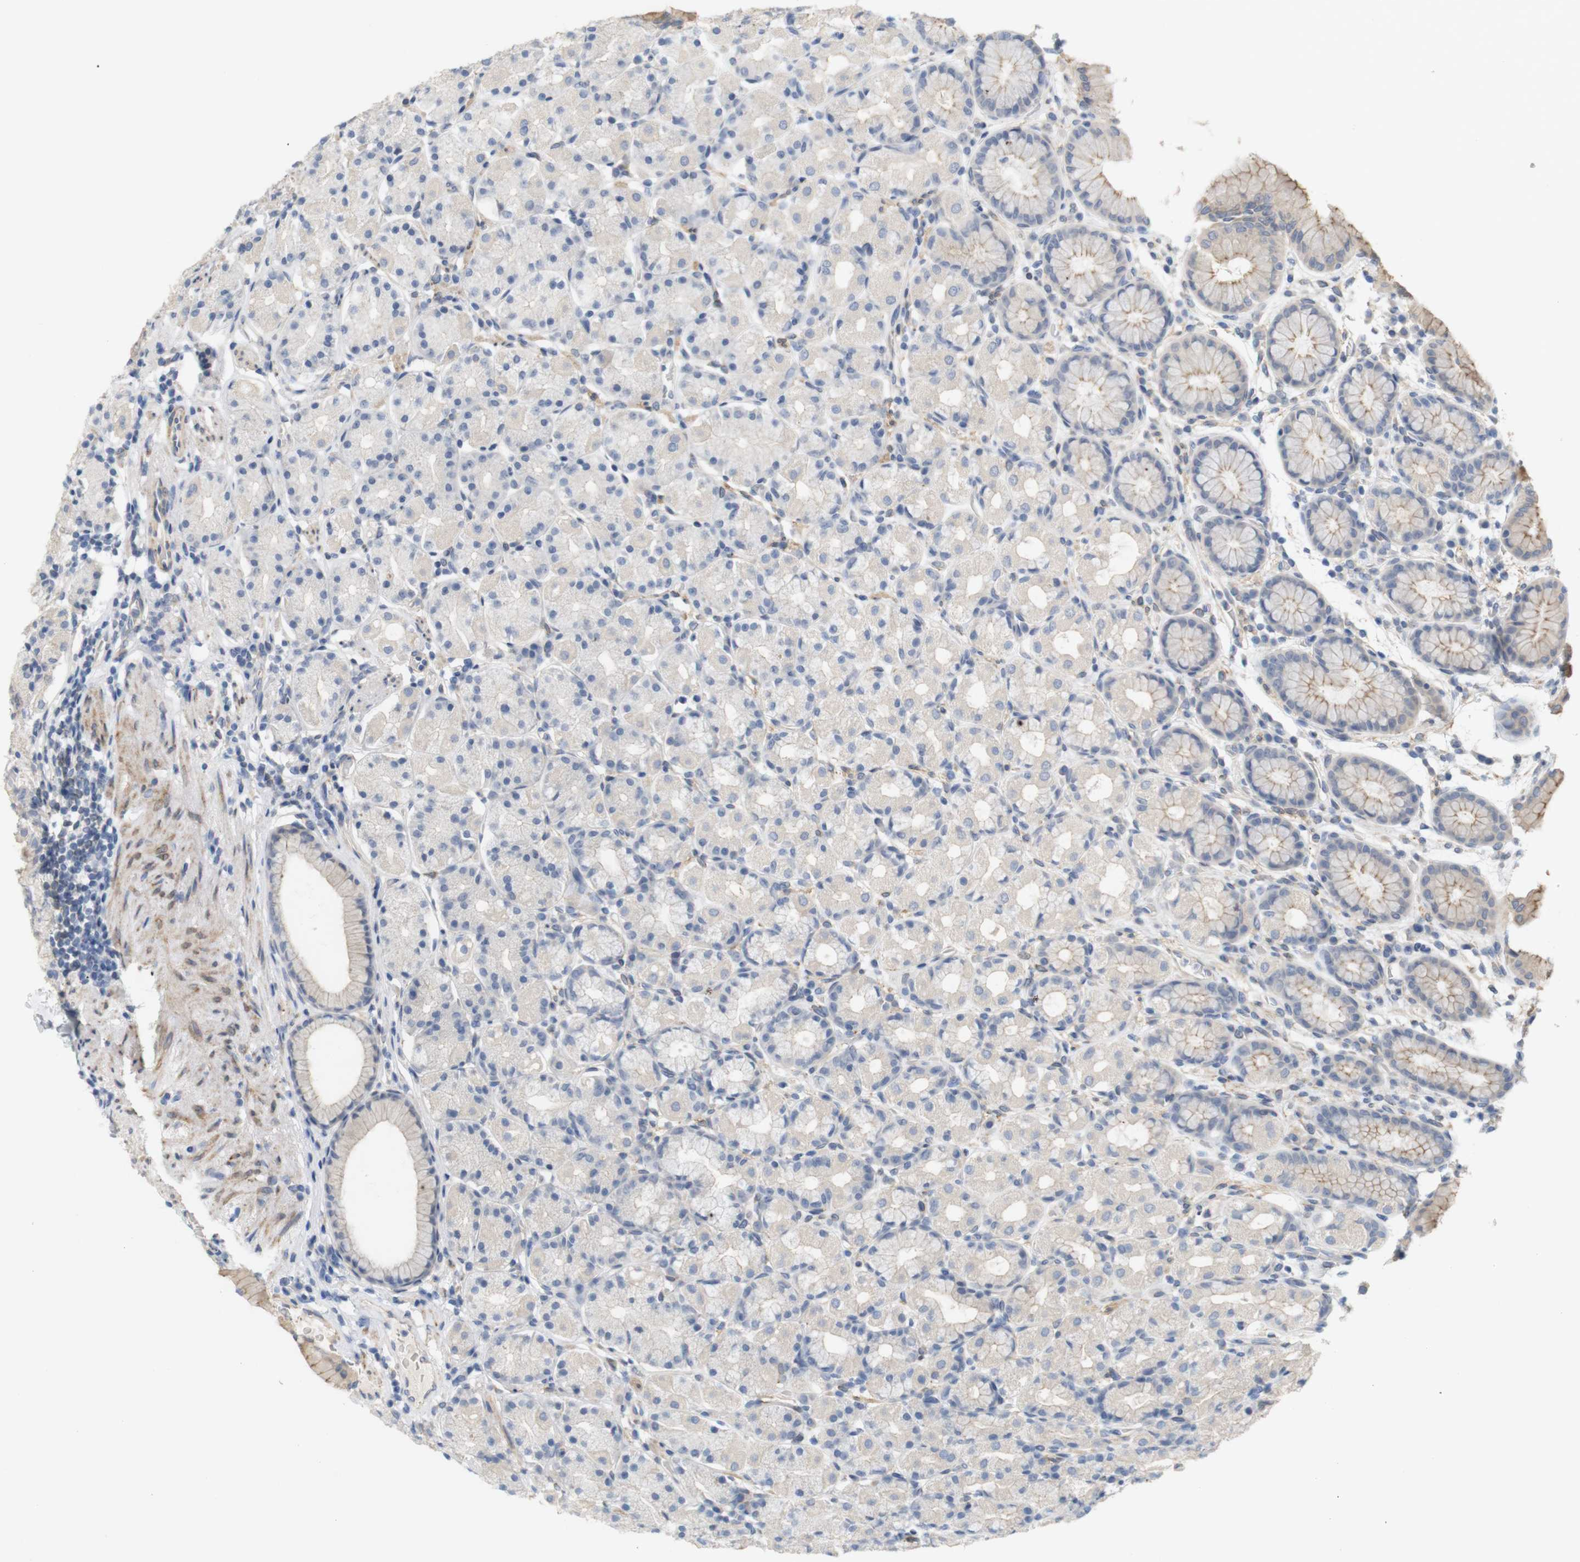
{"staining": {"intensity": "moderate", "quantity": "<25%", "location": "cytoplasmic/membranous"}, "tissue": "stomach", "cell_type": "Glandular cells", "image_type": "normal", "snomed": [{"axis": "morphology", "description": "Normal tissue, NOS"}, {"axis": "topography", "description": "Stomach, upper"}], "caption": "Immunohistochemical staining of benign human stomach exhibits moderate cytoplasmic/membranous protein staining in about <25% of glandular cells. Nuclei are stained in blue.", "gene": "ITPR1", "patient": {"sex": "male", "age": 68}}